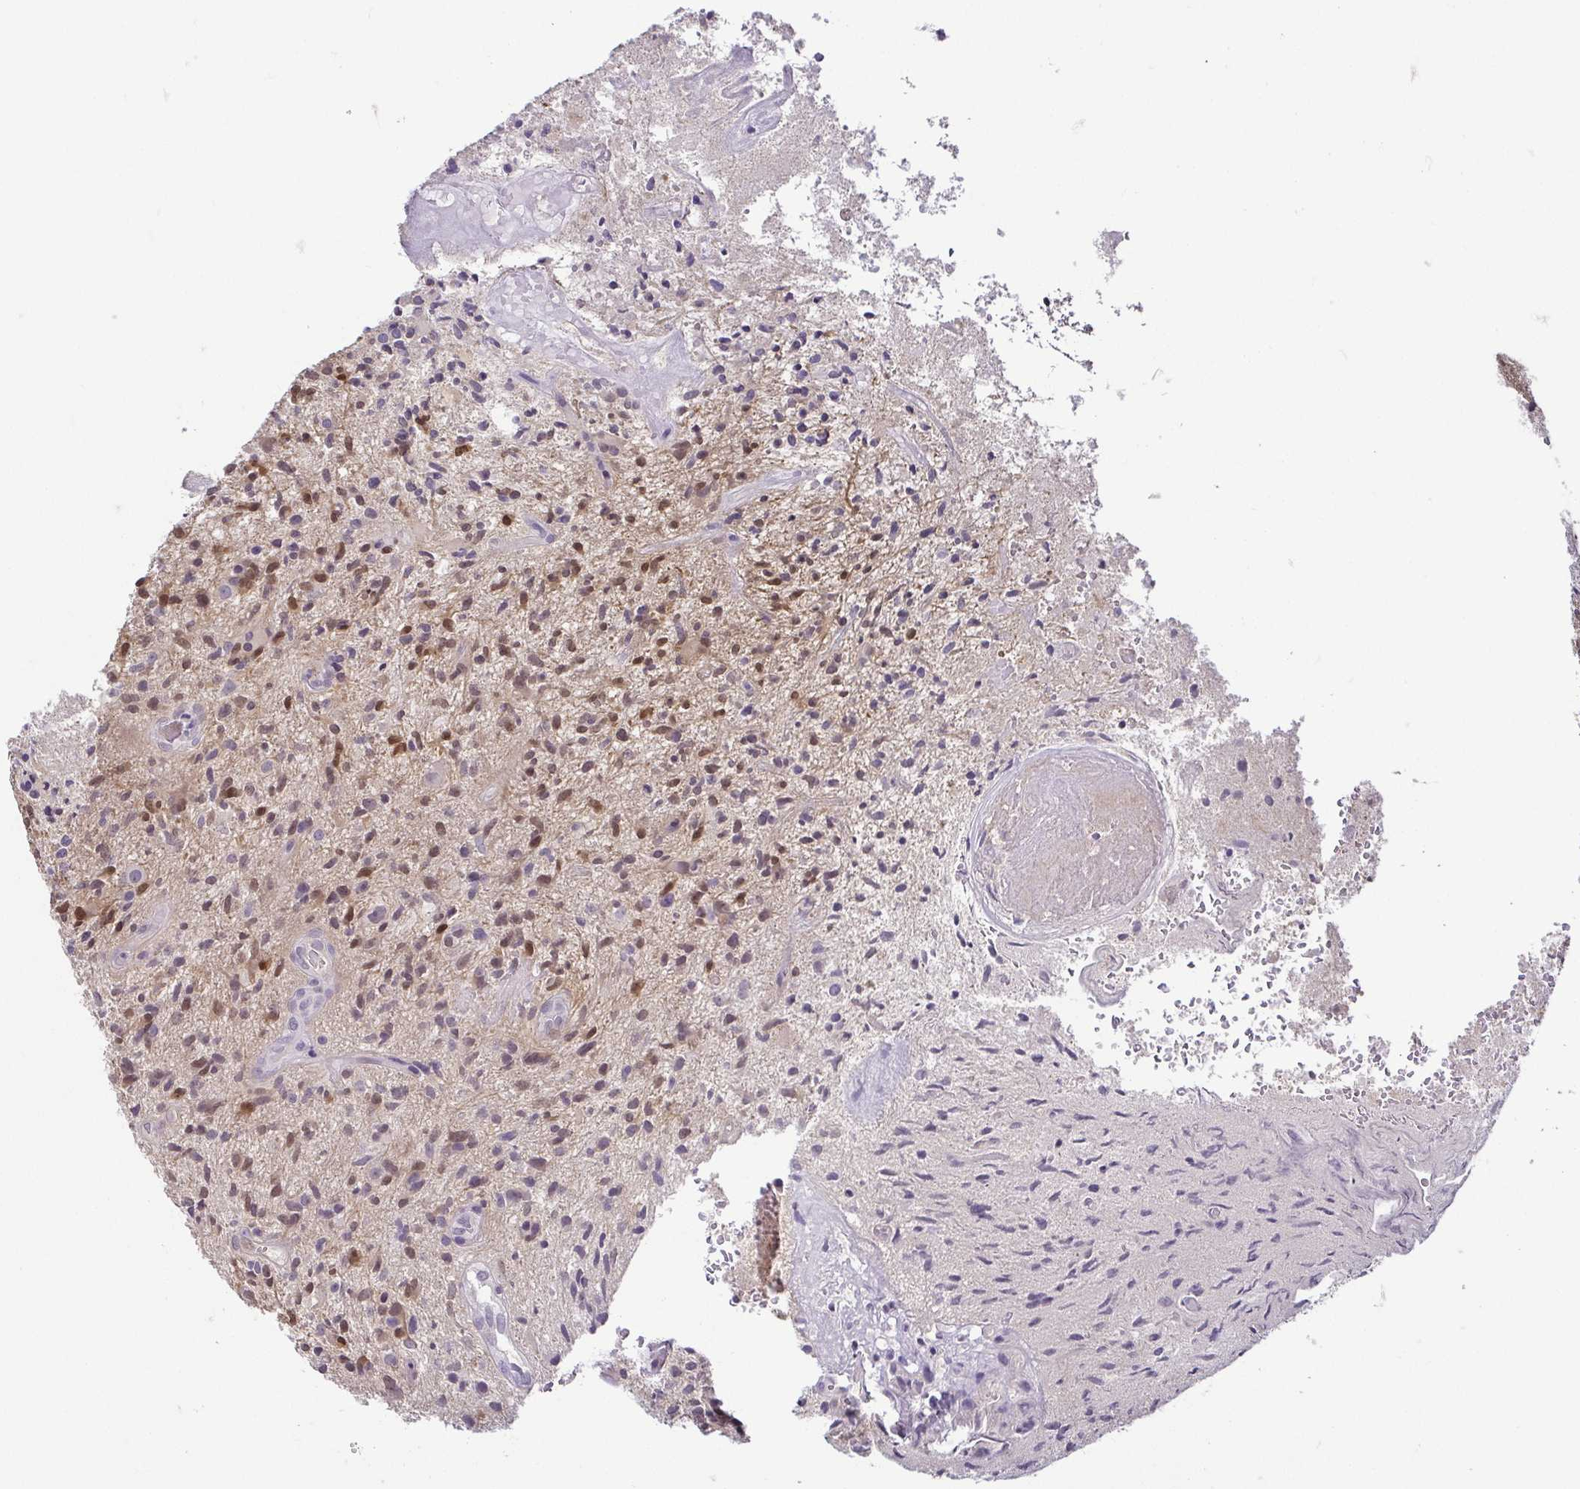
{"staining": {"intensity": "moderate", "quantity": "25%-75%", "location": "cytoplasmic/membranous,nuclear"}, "tissue": "glioma", "cell_type": "Tumor cells", "image_type": "cancer", "snomed": [{"axis": "morphology", "description": "Glioma, malignant, High grade"}, {"axis": "topography", "description": "Brain"}], "caption": "DAB immunohistochemical staining of glioma exhibits moderate cytoplasmic/membranous and nuclear protein positivity in approximately 25%-75% of tumor cells. The protein is stained brown, and the nuclei are stained in blue (DAB (3,3'-diaminobenzidine) IHC with brightfield microscopy, high magnification).", "gene": "HOPX", "patient": {"sex": "male", "age": 55}}